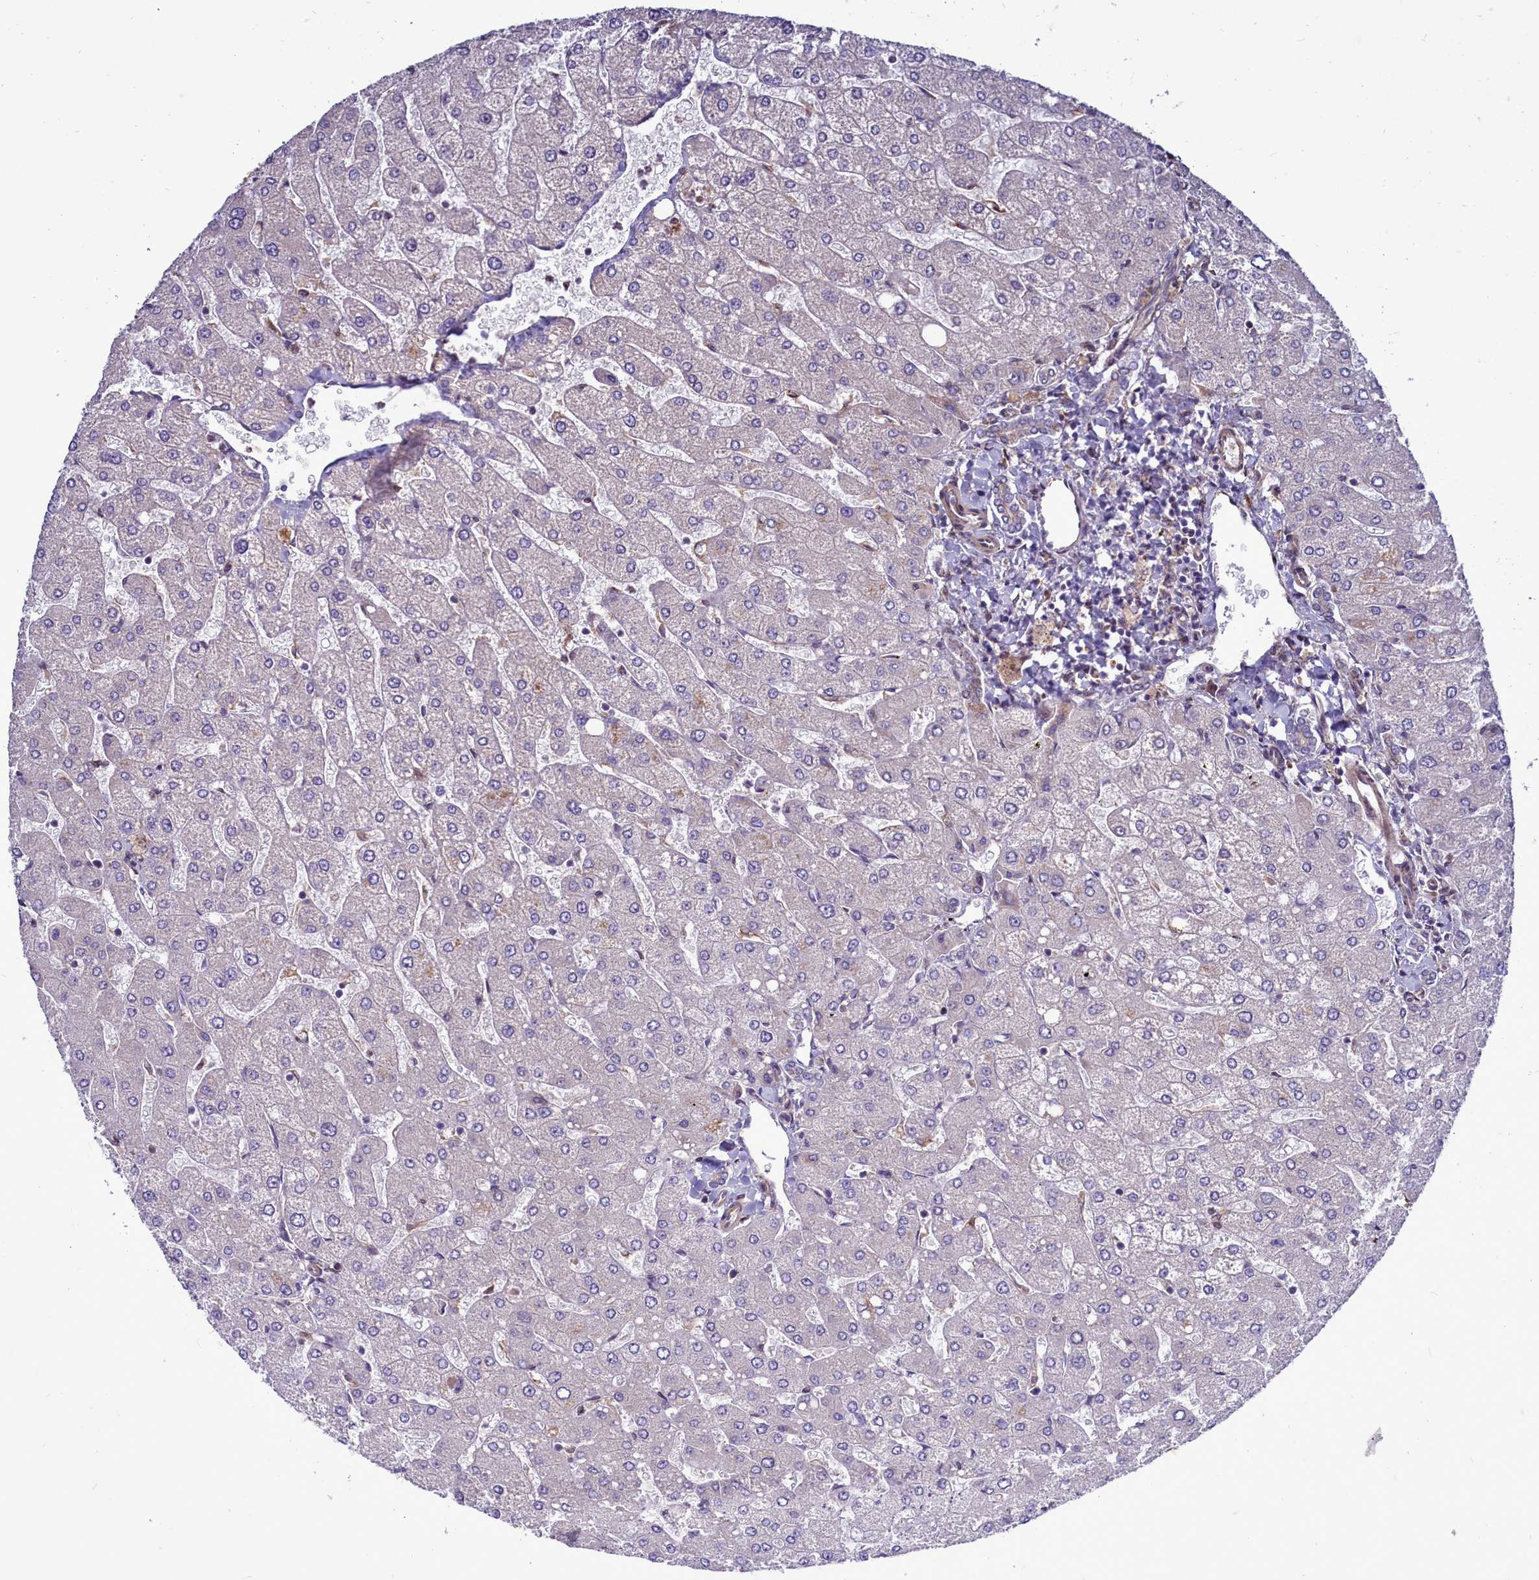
{"staining": {"intensity": "negative", "quantity": "none", "location": "none"}, "tissue": "liver", "cell_type": "Cholangiocytes", "image_type": "normal", "snomed": [{"axis": "morphology", "description": "Normal tissue, NOS"}, {"axis": "topography", "description": "Liver"}], "caption": "Immunohistochemistry image of benign liver: liver stained with DAB (3,3'-diaminobenzidine) shows no significant protein staining in cholangiocytes. (Immunohistochemistry (ihc), brightfield microscopy, high magnification).", "gene": "RAPGEF4", "patient": {"sex": "male", "age": 55}}